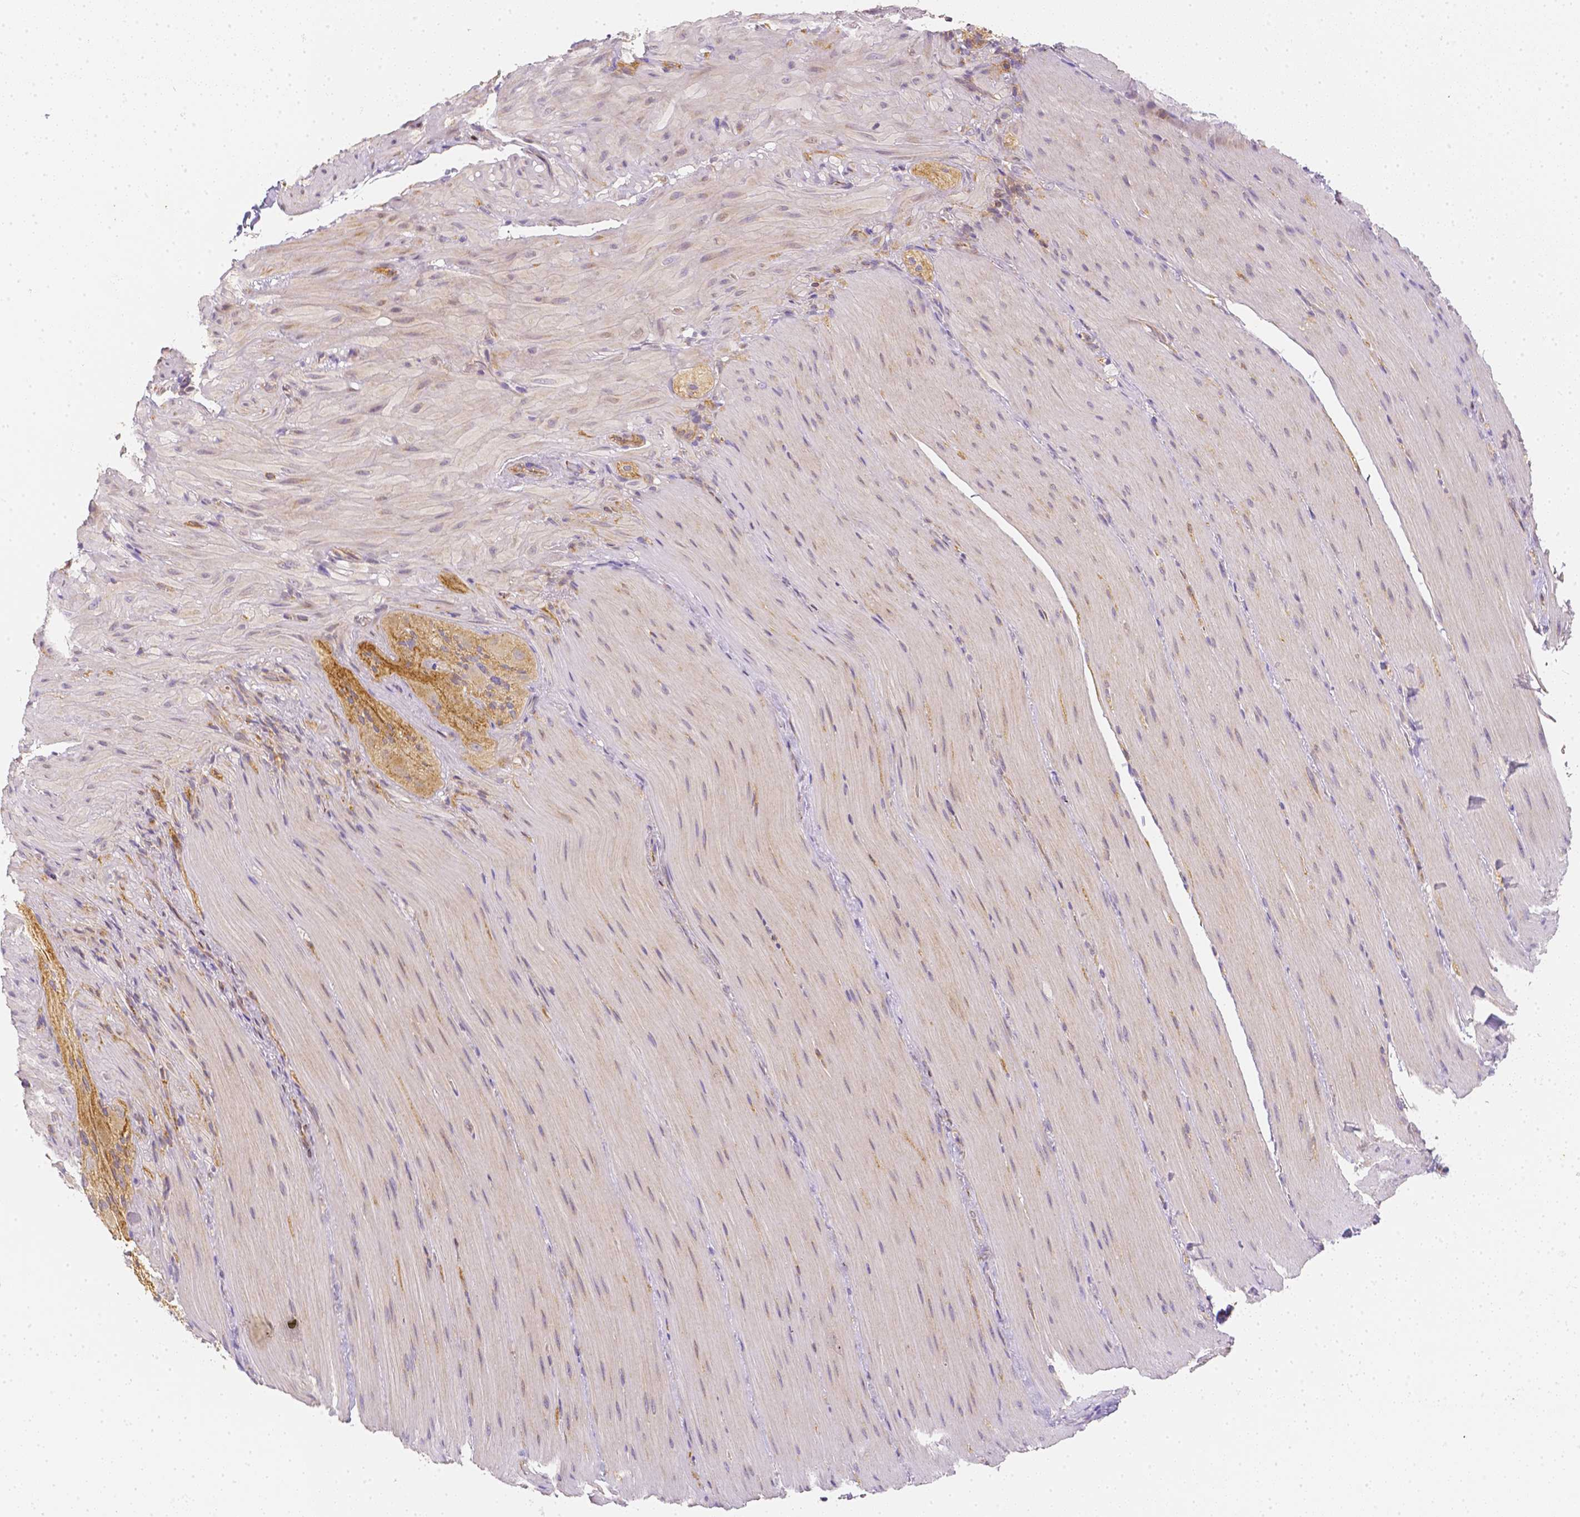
{"staining": {"intensity": "weak", "quantity": "<25%", "location": "cytoplasmic/membranous"}, "tissue": "smooth muscle", "cell_type": "Smooth muscle cells", "image_type": "normal", "snomed": [{"axis": "morphology", "description": "Normal tissue, NOS"}, {"axis": "topography", "description": "Smooth muscle"}, {"axis": "topography", "description": "Colon"}], "caption": "Immunohistochemistry histopathology image of benign smooth muscle: human smooth muscle stained with DAB (3,3'-diaminobenzidine) demonstrates no significant protein expression in smooth muscle cells.", "gene": "C10orf67", "patient": {"sex": "male", "age": 73}}